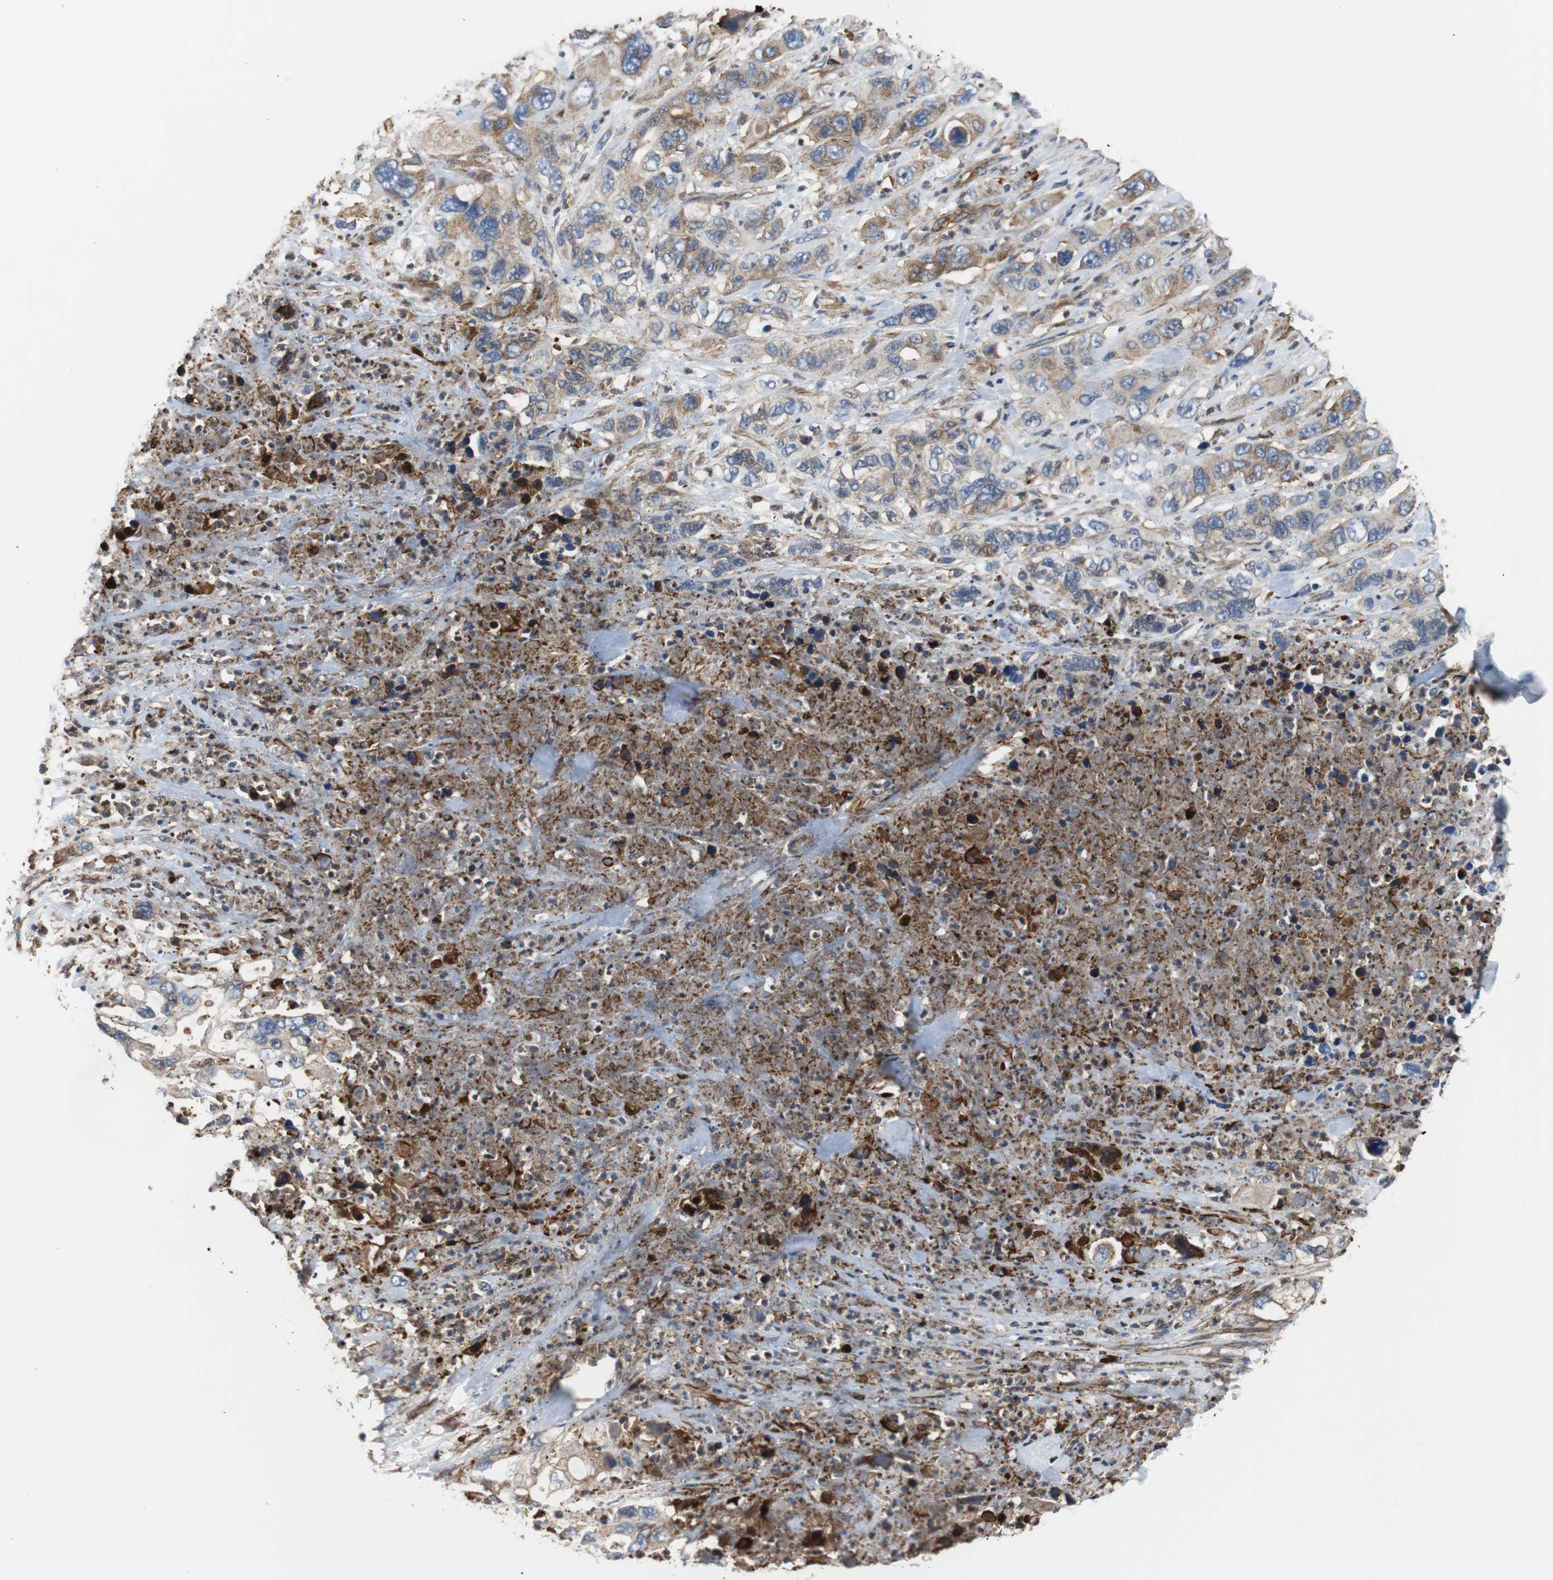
{"staining": {"intensity": "weak", "quantity": ">75%", "location": "cytoplasmic/membranous"}, "tissue": "pancreatic cancer", "cell_type": "Tumor cells", "image_type": "cancer", "snomed": [{"axis": "morphology", "description": "Adenocarcinoma, NOS"}, {"axis": "topography", "description": "Pancreas"}], "caption": "Pancreatic cancer (adenocarcinoma) was stained to show a protein in brown. There is low levels of weak cytoplasmic/membranous expression in approximately >75% of tumor cells.", "gene": "PLCG2", "patient": {"sex": "female", "age": 71}}